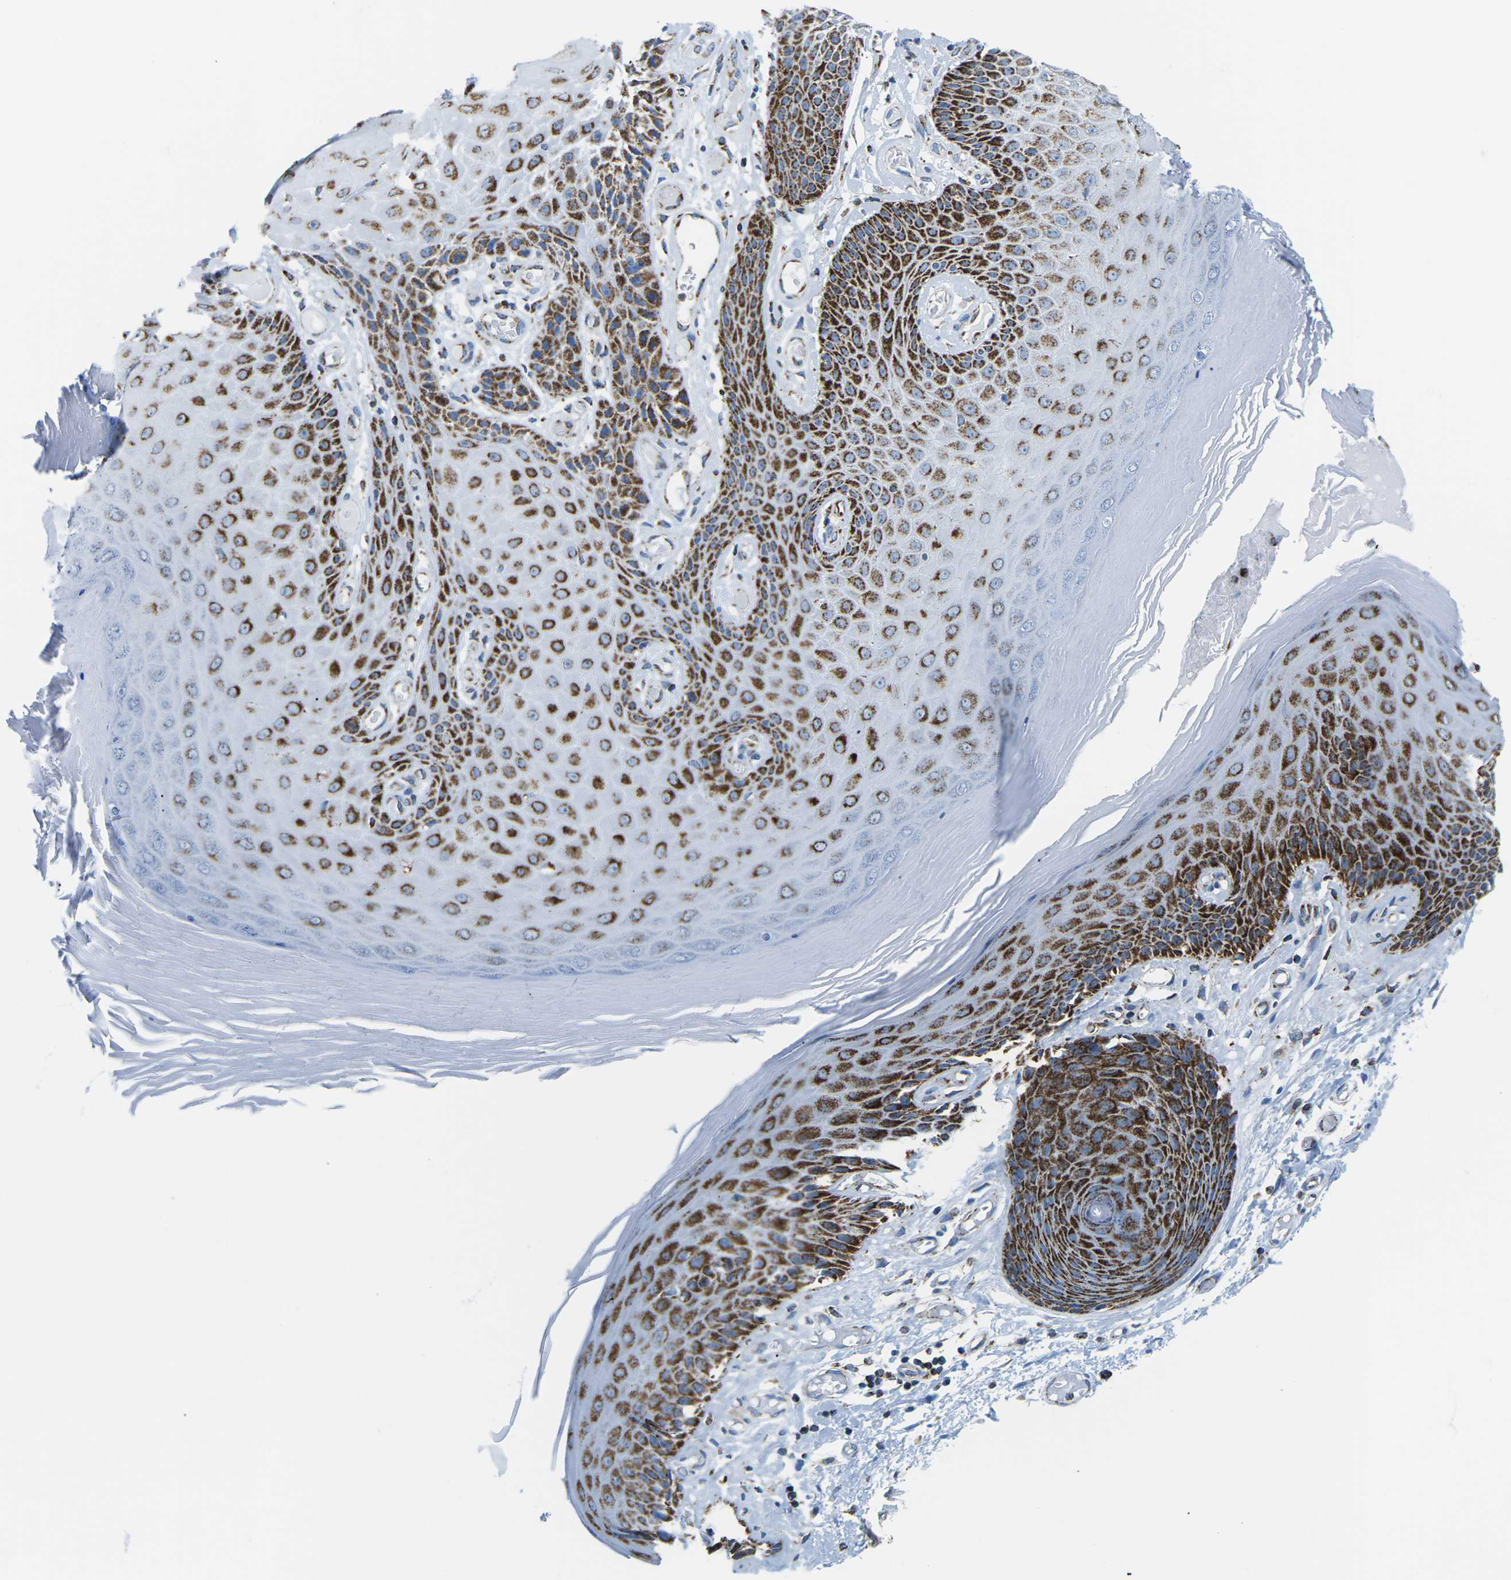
{"staining": {"intensity": "strong", "quantity": "25%-75%", "location": "cytoplasmic/membranous"}, "tissue": "skin", "cell_type": "Epidermal cells", "image_type": "normal", "snomed": [{"axis": "morphology", "description": "Normal tissue, NOS"}, {"axis": "topography", "description": "Vulva"}], "caption": "Skin stained with IHC reveals strong cytoplasmic/membranous expression in about 25%-75% of epidermal cells.", "gene": "COX6C", "patient": {"sex": "female", "age": 73}}